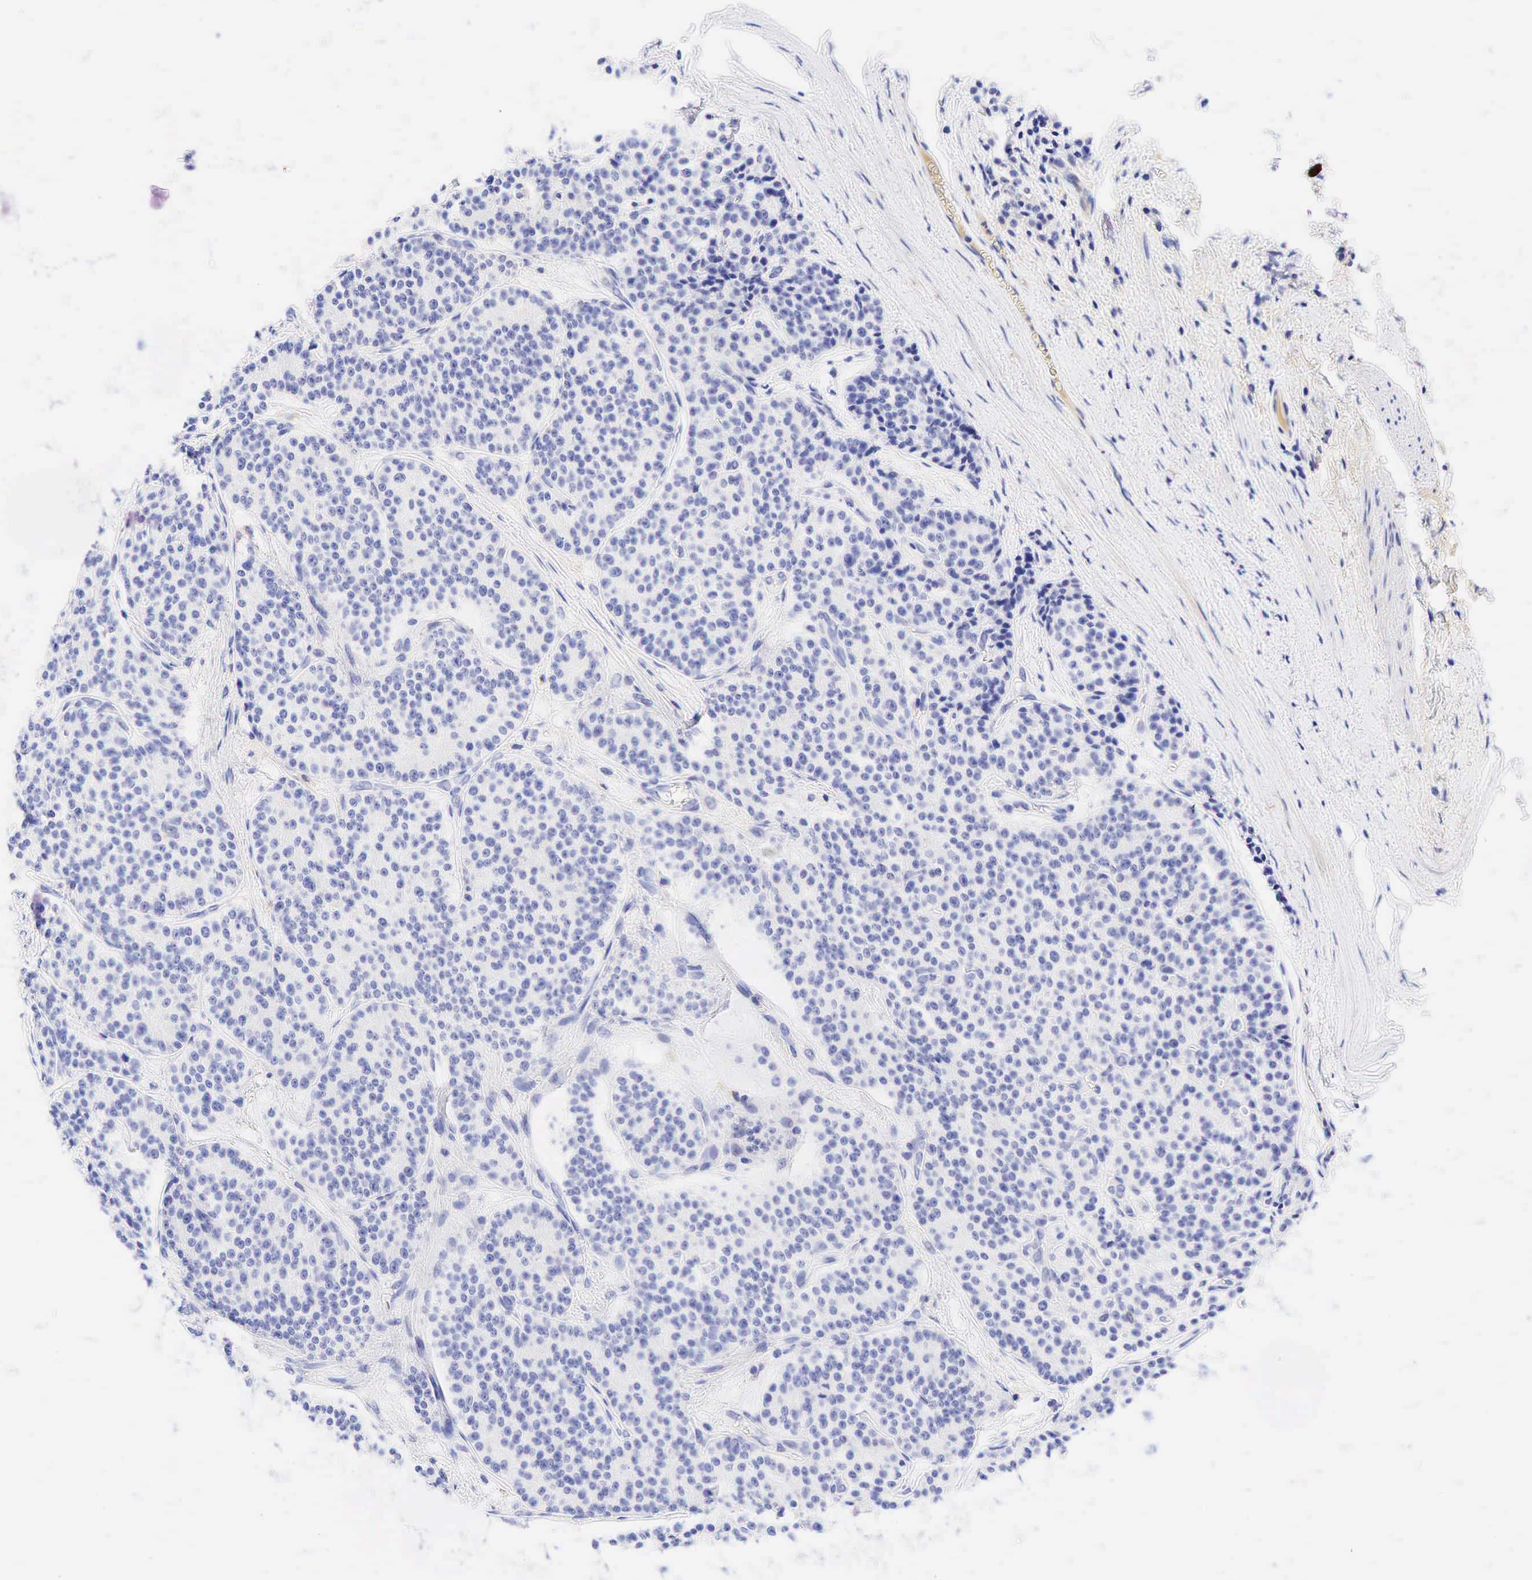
{"staining": {"intensity": "negative", "quantity": "none", "location": "none"}, "tissue": "carcinoid", "cell_type": "Tumor cells", "image_type": "cancer", "snomed": [{"axis": "morphology", "description": "Carcinoid, malignant, NOS"}, {"axis": "topography", "description": "Stomach"}], "caption": "Immunohistochemical staining of carcinoid displays no significant positivity in tumor cells.", "gene": "TNFRSF8", "patient": {"sex": "female", "age": 76}}